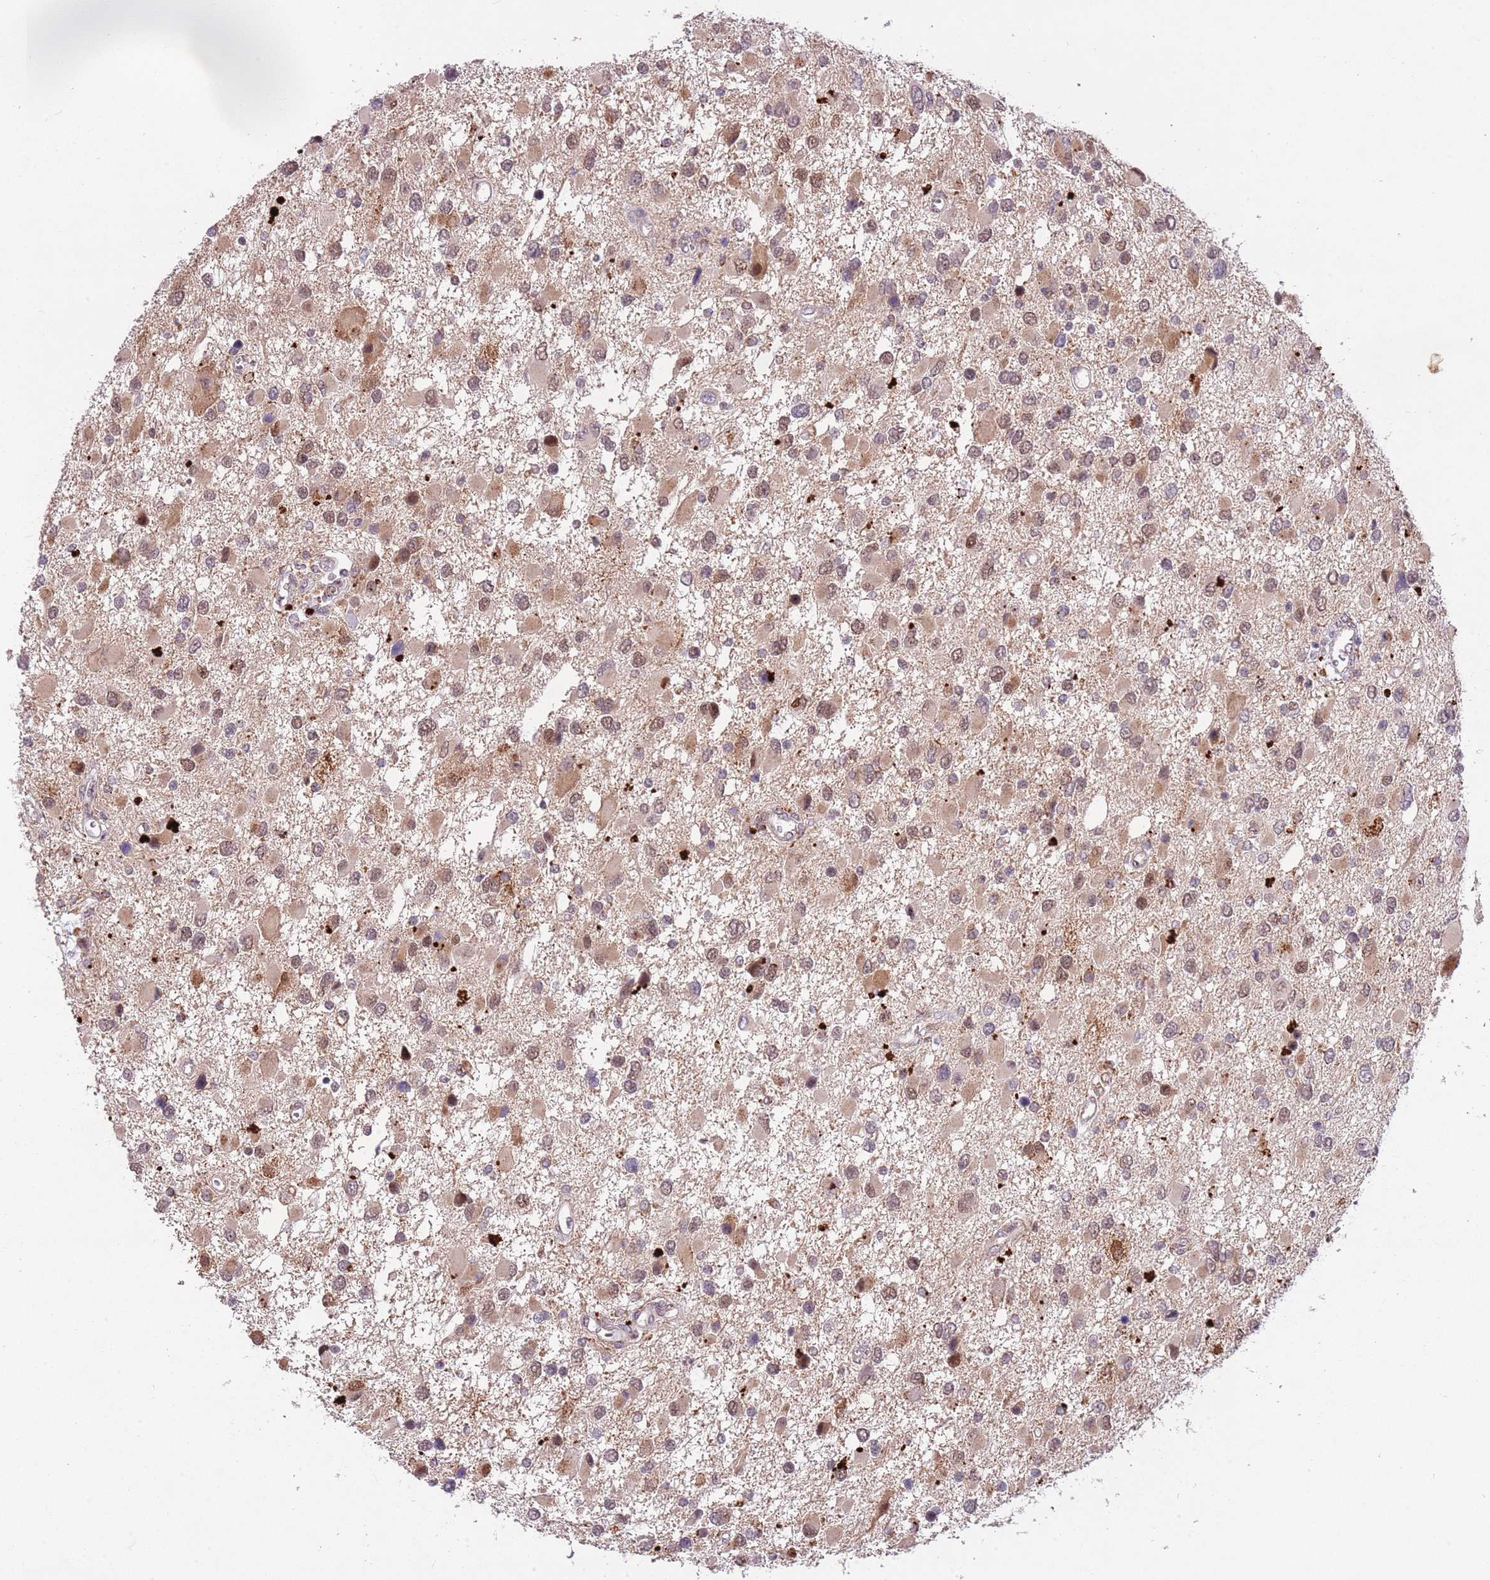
{"staining": {"intensity": "moderate", "quantity": "25%-75%", "location": "nuclear"}, "tissue": "glioma", "cell_type": "Tumor cells", "image_type": "cancer", "snomed": [{"axis": "morphology", "description": "Glioma, malignant, High grade"}, {"axis": "topography", "description": "Brain"}], "caption": "The immunohistochemical stain highlights moderate nuclear positivity in tumor cells of high-grade glioma (malignant) tissue.", "gene": "TRIM27", "patient": {"sex": "male", "age": 53}}